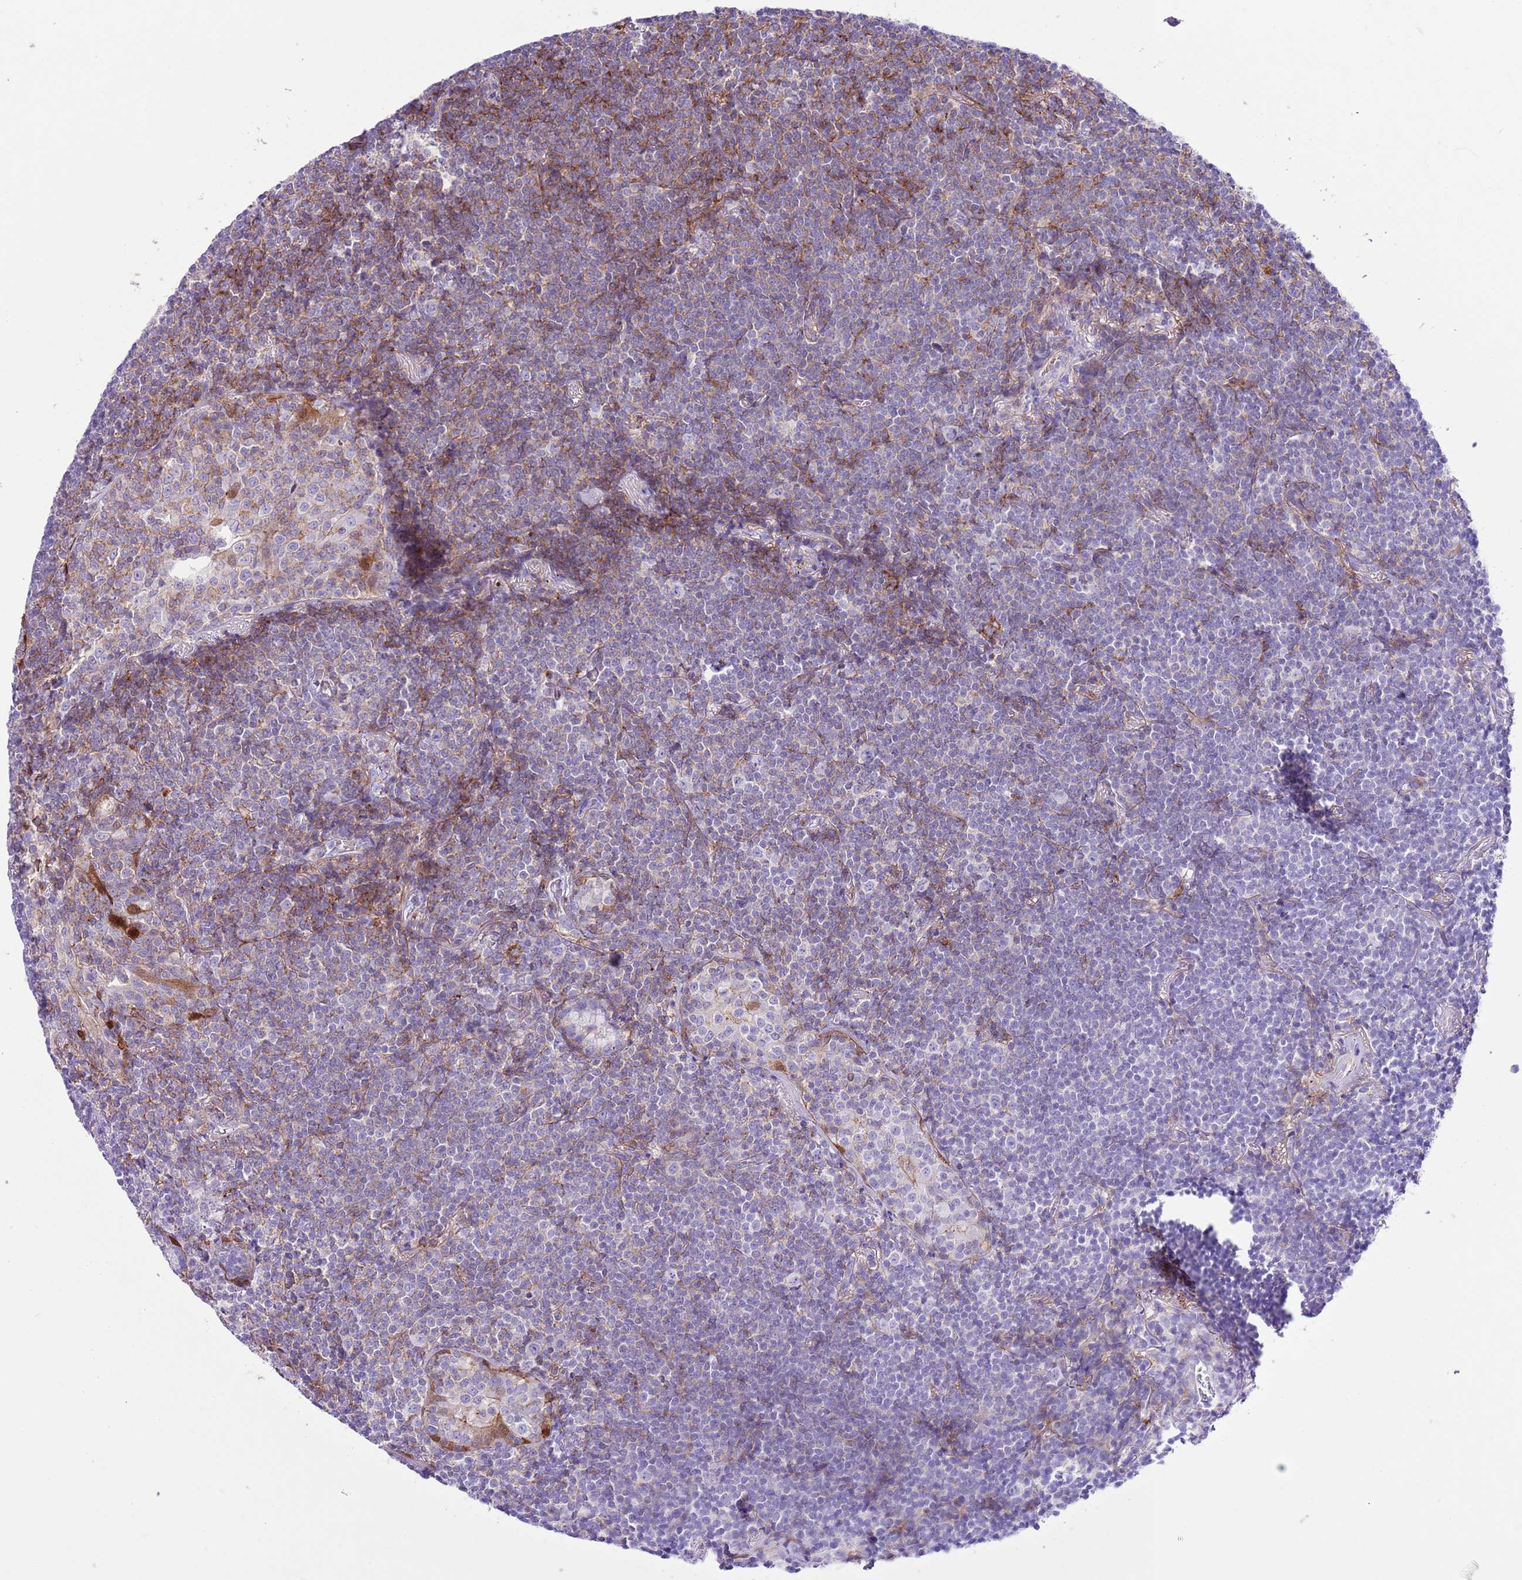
{"staining": {"intensity": "negative", "quantity": "none", "location": "none"}, "tissue": "lymphoma", "cell_type": "Tumor cells", "image_type": "cancer", "snomed": [{"axis": "morphology", "description": "Malignant lymphoma, non-Hodgkin's type, Low grade"}, {"axis": "topography", "description": "Lung"}], "caption": "An immunohistochemistry (IHC) image of lymphoma is shown. There is no staining in tumor cells of lymphoma.", "gene": "ALDH3A1", "patient": {"sex": "female", "age": 71}}